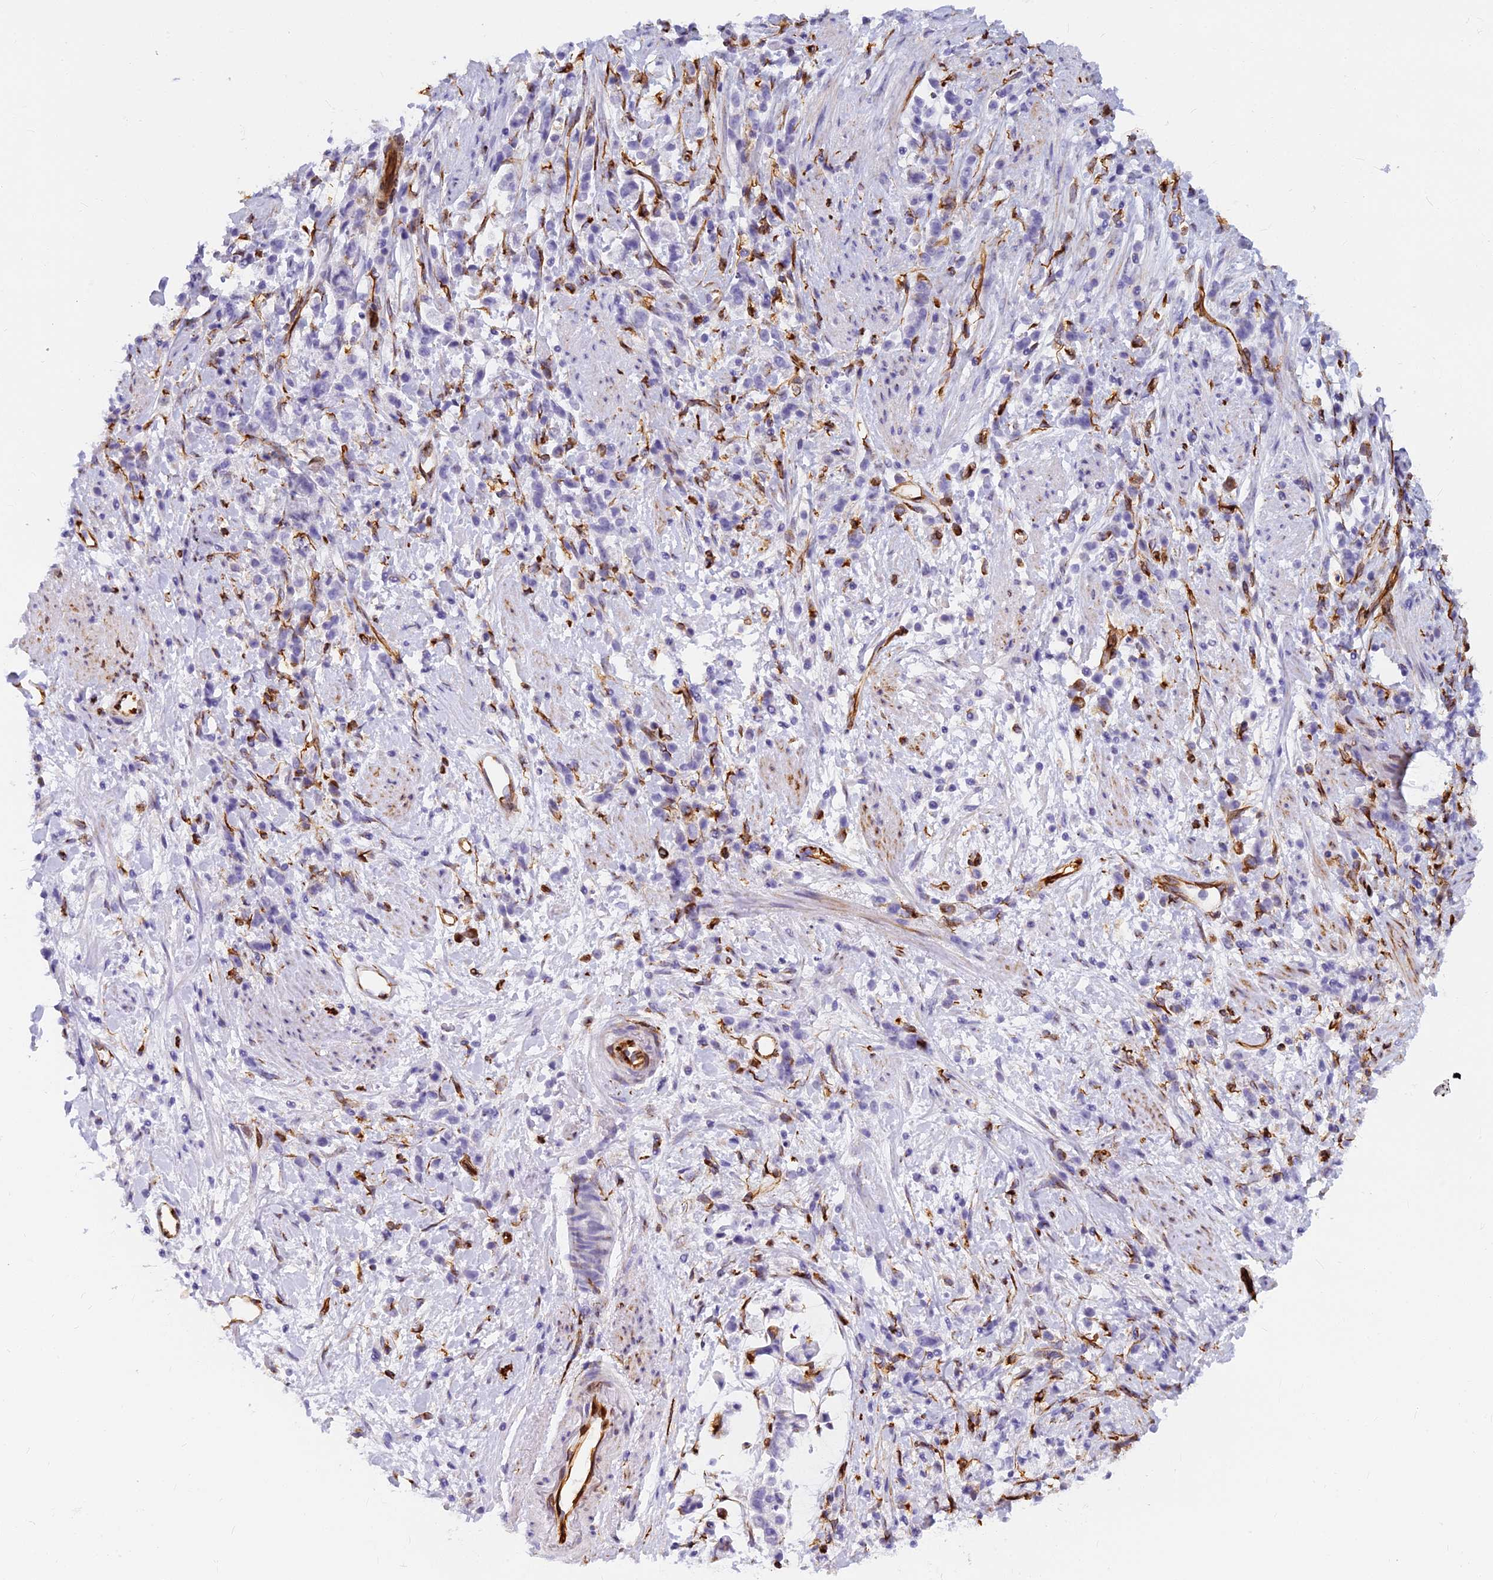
{"staining": {"intensity": "negative", "quantity": "none", "location": "none"}, "tissue": "stomach cancer", "cell_type": "Tumor cells", "image_type": "cancer", "snomed": [{"axis": "morphology", "description": "Adenocarcinoma, NOS"}, {"axis": "topography", "description": "Stomach"}], "caption": "Immunohistochemistry (IHC) micrograph of neoplastic tissue: stomach adenocarcinoma stained with DAB shows no significant protein positivity in tumor cells.", "gene": "EVI2A", "patient": {"sex": "female", "age": 60}}